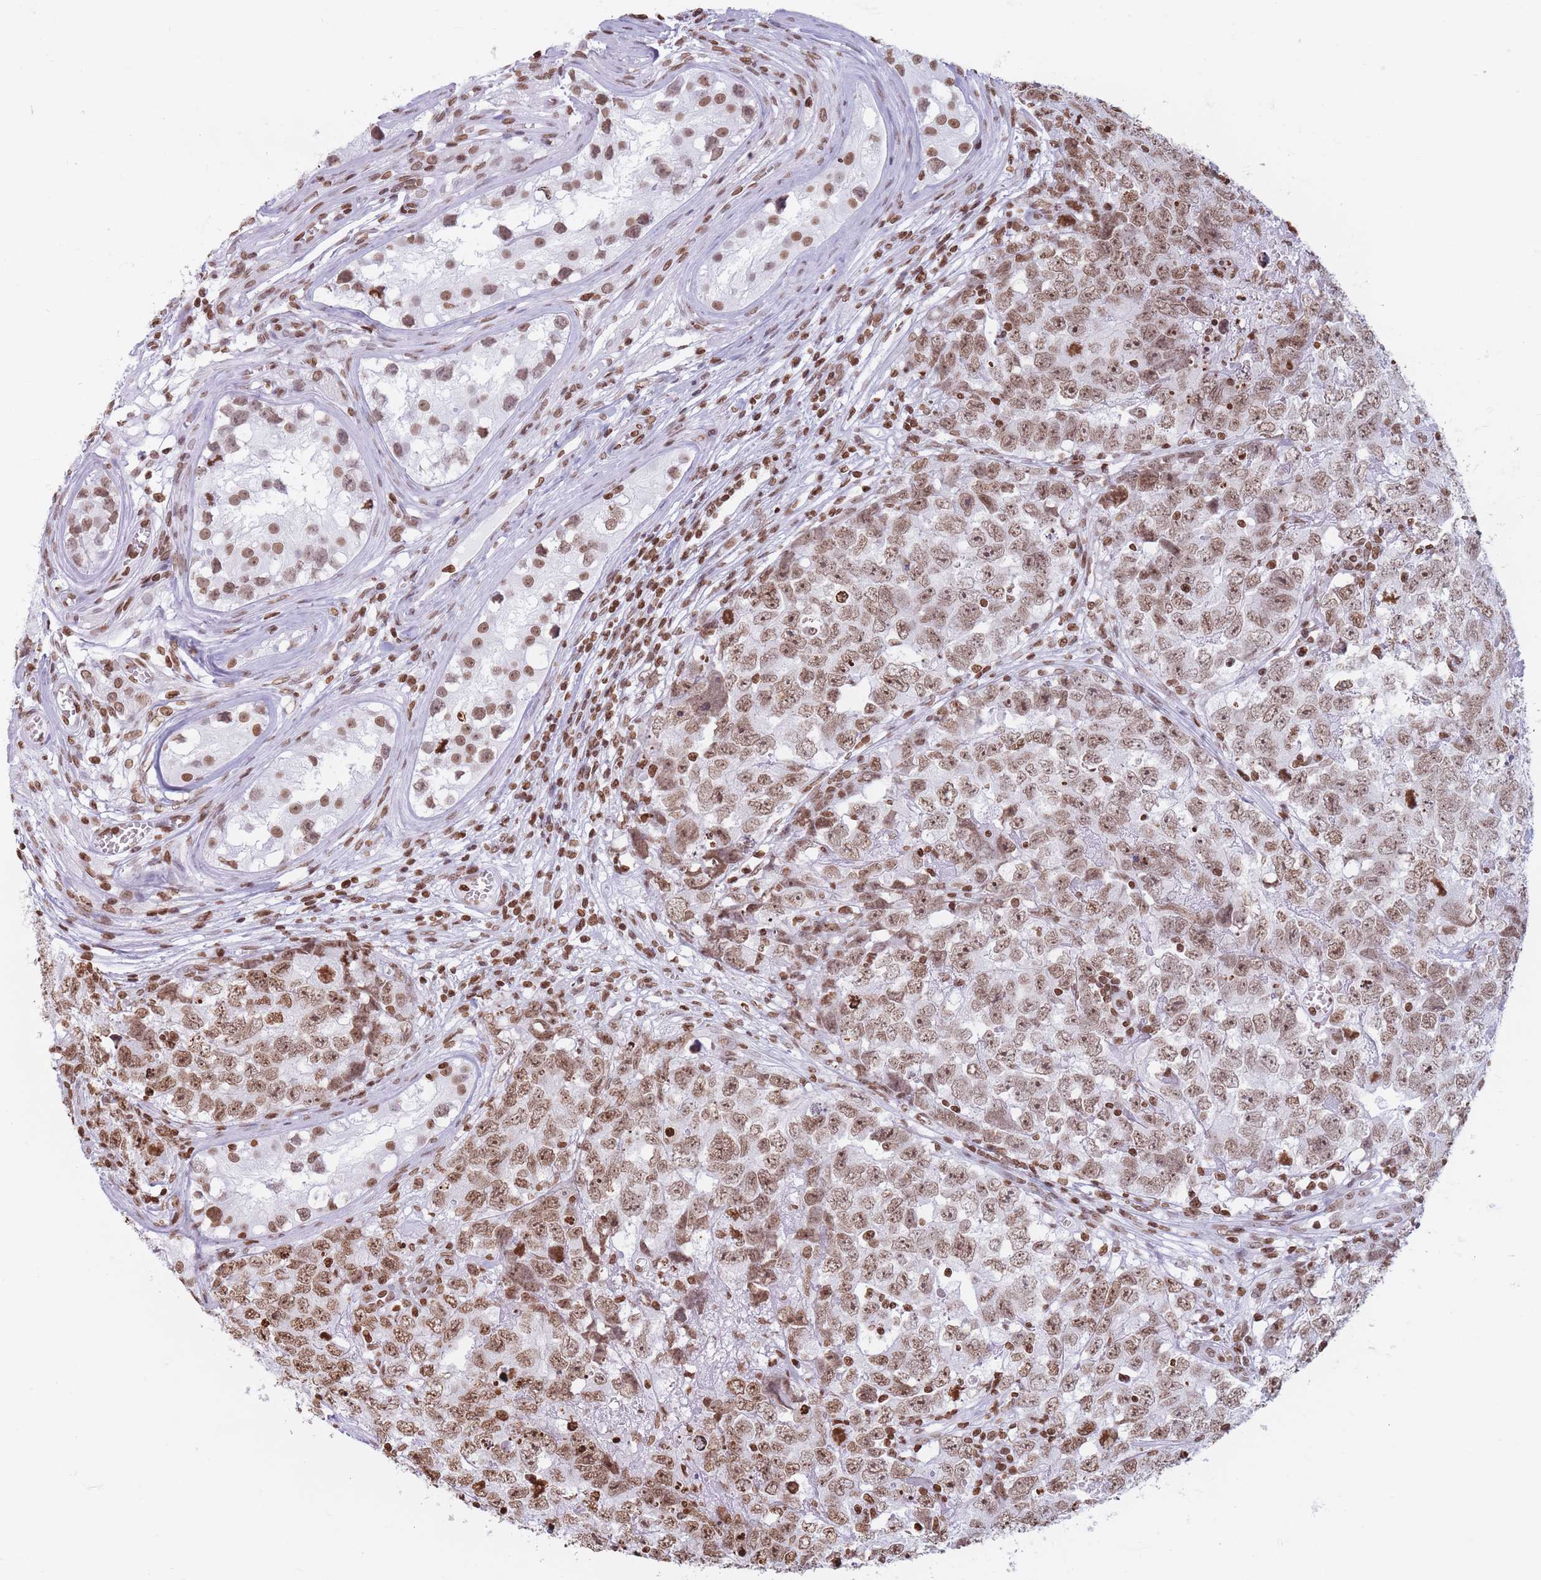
{"staining": {"intensity": "moderate", "quantity": ">75%", "location": "nuclear"}, "tissue": "testis cancer", "cell_type": "Tumor cells", "image_type": "cancer", "snomed": [{"axis": "morphology", "description": "Carcinoma, Embryonal, NOS"}, {"axis": "topography", "description": "Testis"}], "caption": "DAB (3,3'-diaminobenzidine) immunohistochemical staining of testis cancer shows moderate nuclear protein staining in approximately >75% of tumor cells. (Stains: DAB (3,3'-diaminobenzidine) in brown, nuclei in blue, Microscopy: brightfield microscopy at high magnification).", "gene": "RYK", "patient": {"sex": "male", "age": 22}}